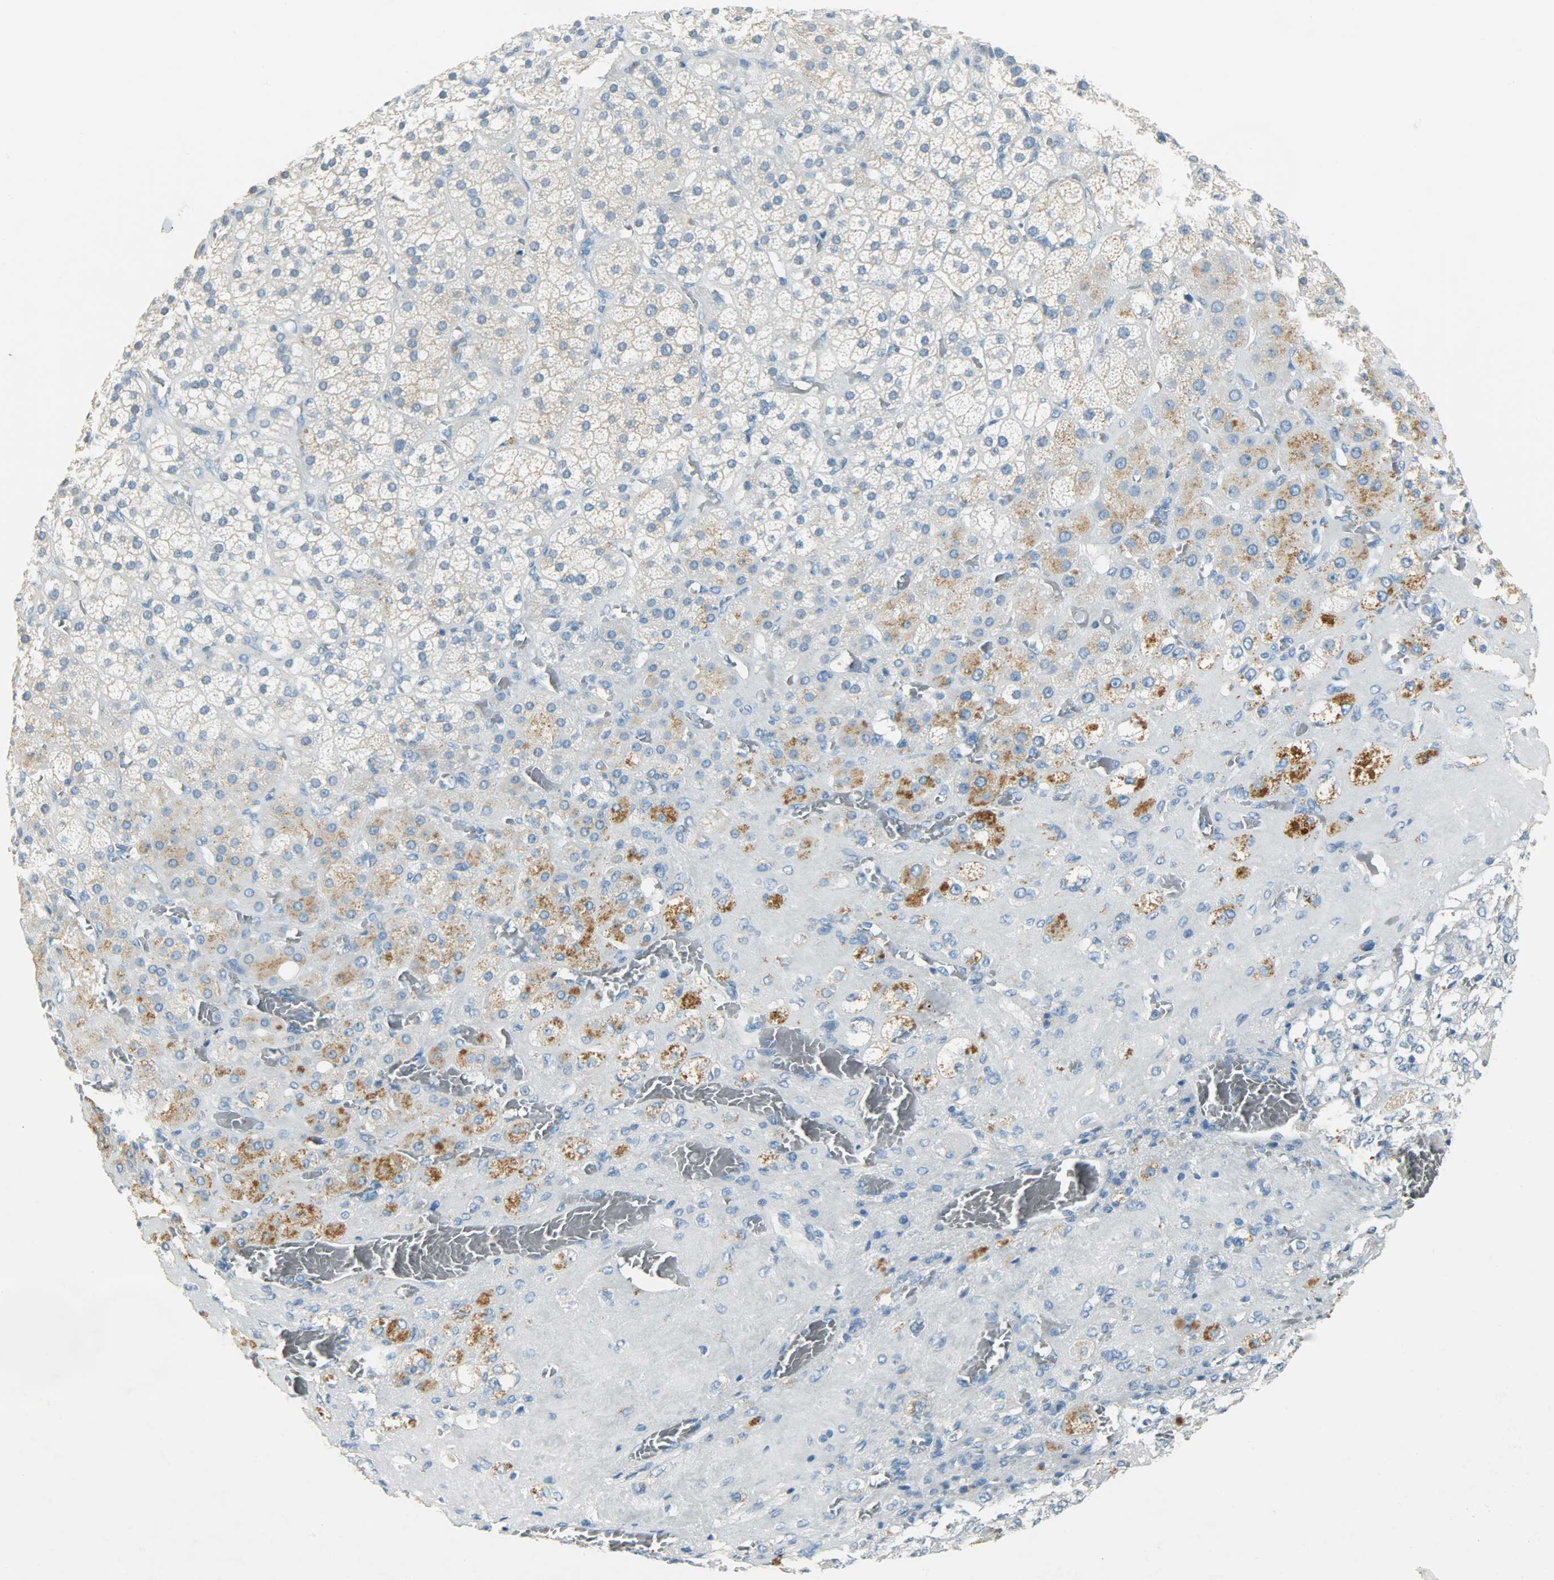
{"staining": {"intensity": "strong", "quantity": "<25%", "location": "cytoplasmic/membranous"}, "tissue": "adrenal gland", "cell_type": "Glandular cells", "image_type": "normal", "snomed": [{"axis": "morphology", "description": "Normal tissue, NOS"}, {"axis": "topography", "description": "Adrenal gland"}], "caption": "IHC image of normal human adrenal gland stained for a protein (brown), which demonstrates medium levels of strong cytoplasmic/membranous staining in about <25% of glandular cells.", "gene": "PROM1", "patient": {"sex": "female", "age": 71}}